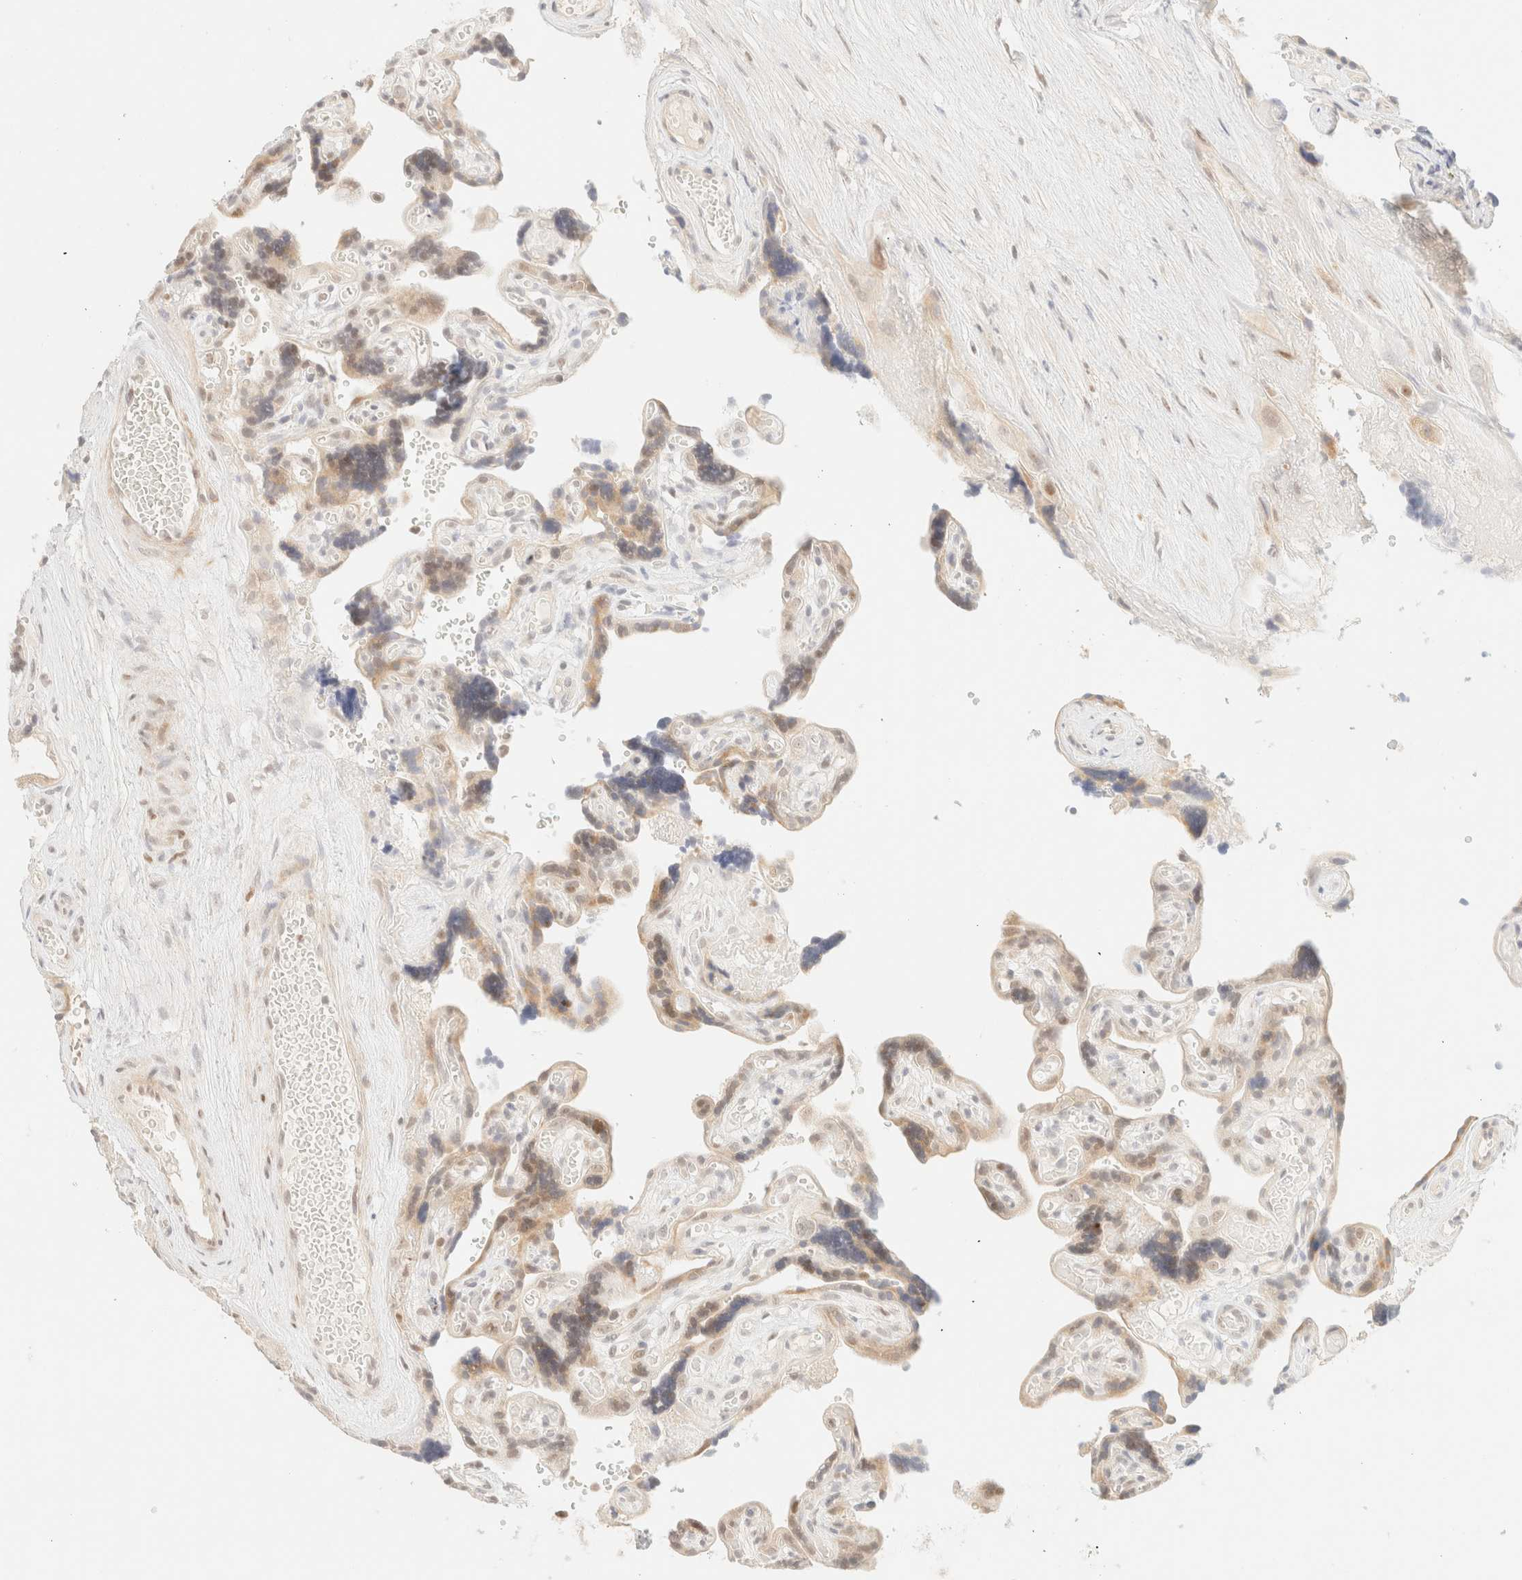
{"staining": {"intensity": "moderate", "quantity": "25%-75%", "location": "cytoplasmic/membranous,nuclear"}, "tissue": "placenta", "cell_type": "Trophoblastic cells", "image_type": "normal", "snomed": [{"axis": "morphology", "description": "Normal tissue, NOS"}, {"axis": "topography", "description": "Placenta"}], "caption": "Placenta stained with a brown dye exhibits moderate cytoplasmic/membranous,nuclear positive staining in about 25%-75% of trophoblastic cells.", "gene": "TSR1", "patient": {"sex": "female", "age": 30}}